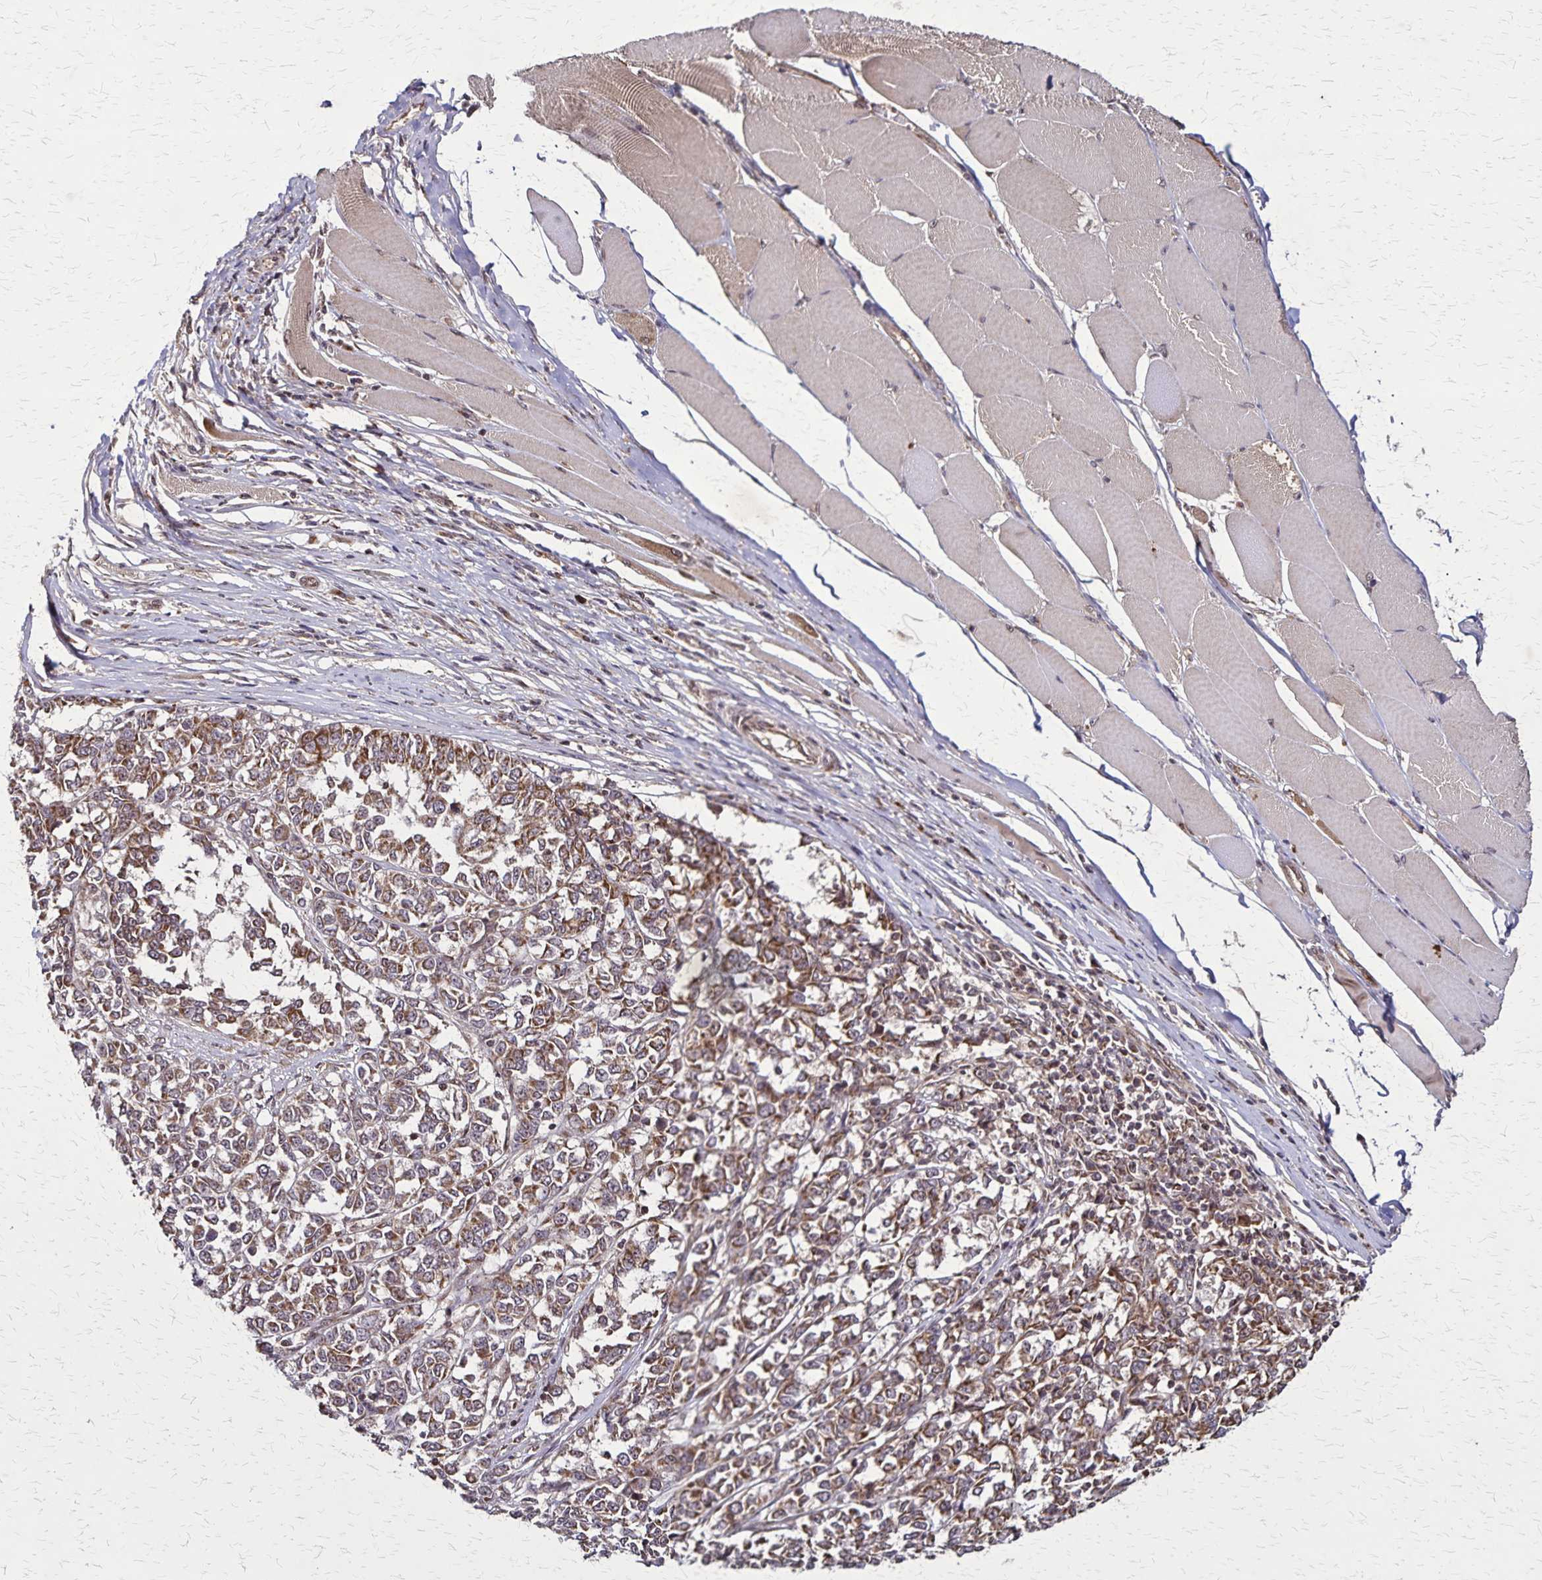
{"staining": {"intensity": "moderate", "quantity": ">75%", "location": "cytoplasmic/membranous,nuclear"}, "tissue": "melanoma", "cell_type": "Tumor cells", "image_type": "cancer", "snomed": [{"axis": "morphology", "description": "Malignant melanoma, NOS"}, {"axis": "topography", "description": "Skin"}], "caption": "There is medium levels of moderate cytoplasmic/membranous and nuclear expression in tumor cells of malignant melanoma, as demonstrated by immunohistochemical staining (brown color).", "gene": "NFS1", "patient": {"sex": "female", "age": 72}}